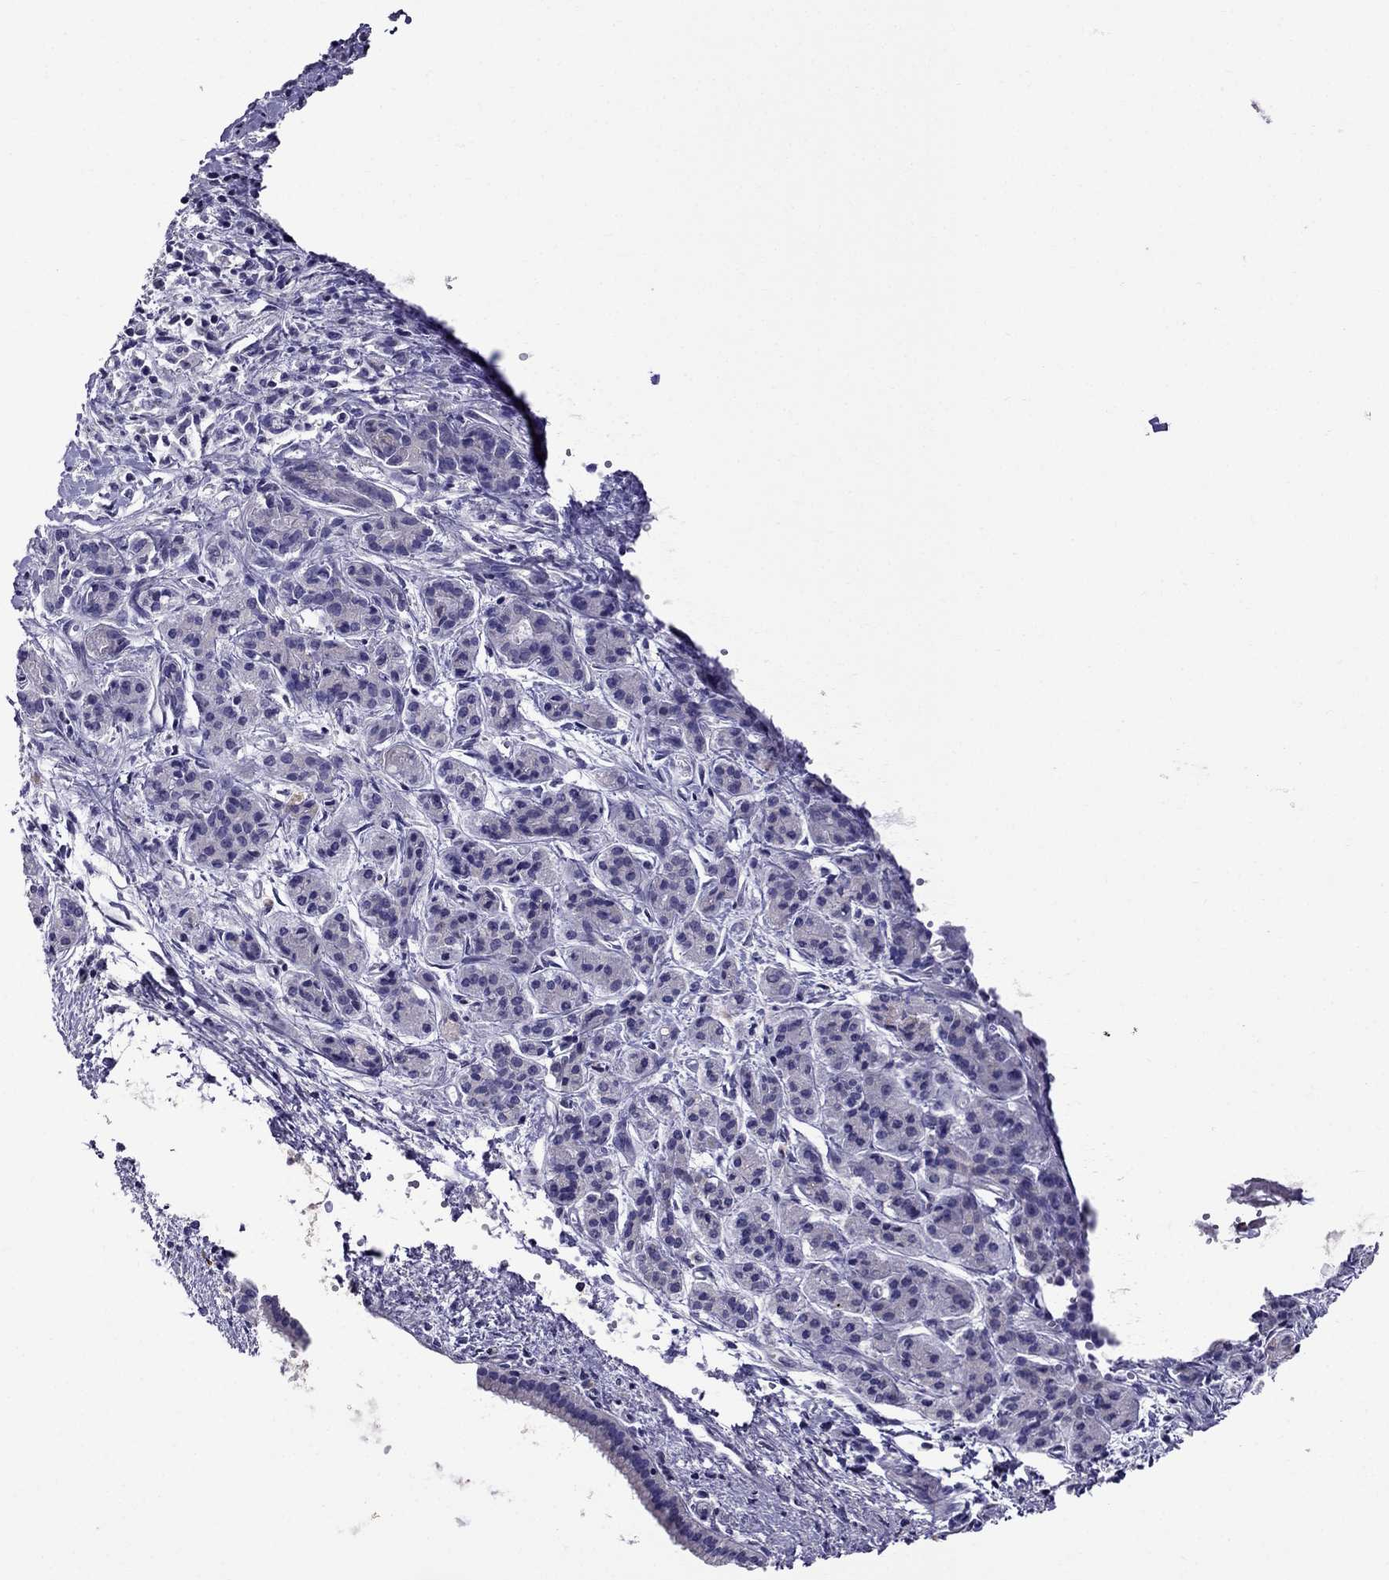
{"staining": {"intensity": "negative", "quantity": "none", "location": "none"}, "tissue": "pancreatic cancer", "cell_type": "Tumor cells", "image_type": "cancer", "snomed": [{"axis": "morphology", "description": "Adenocarcinoma, NOS"}, {"axis": "topography", "description": "Pancreas"}], "caption": "Immunohistochemistry of human pancreatic cancer displays no staining in tumor cells. (Stains: DAB immunohistochemistry with hematoxylin counter stain, Microscopy: brightfield microscopy at high magnification).", "gene": "OXCT2", "patient": {"sex": "male", "age": 48}}